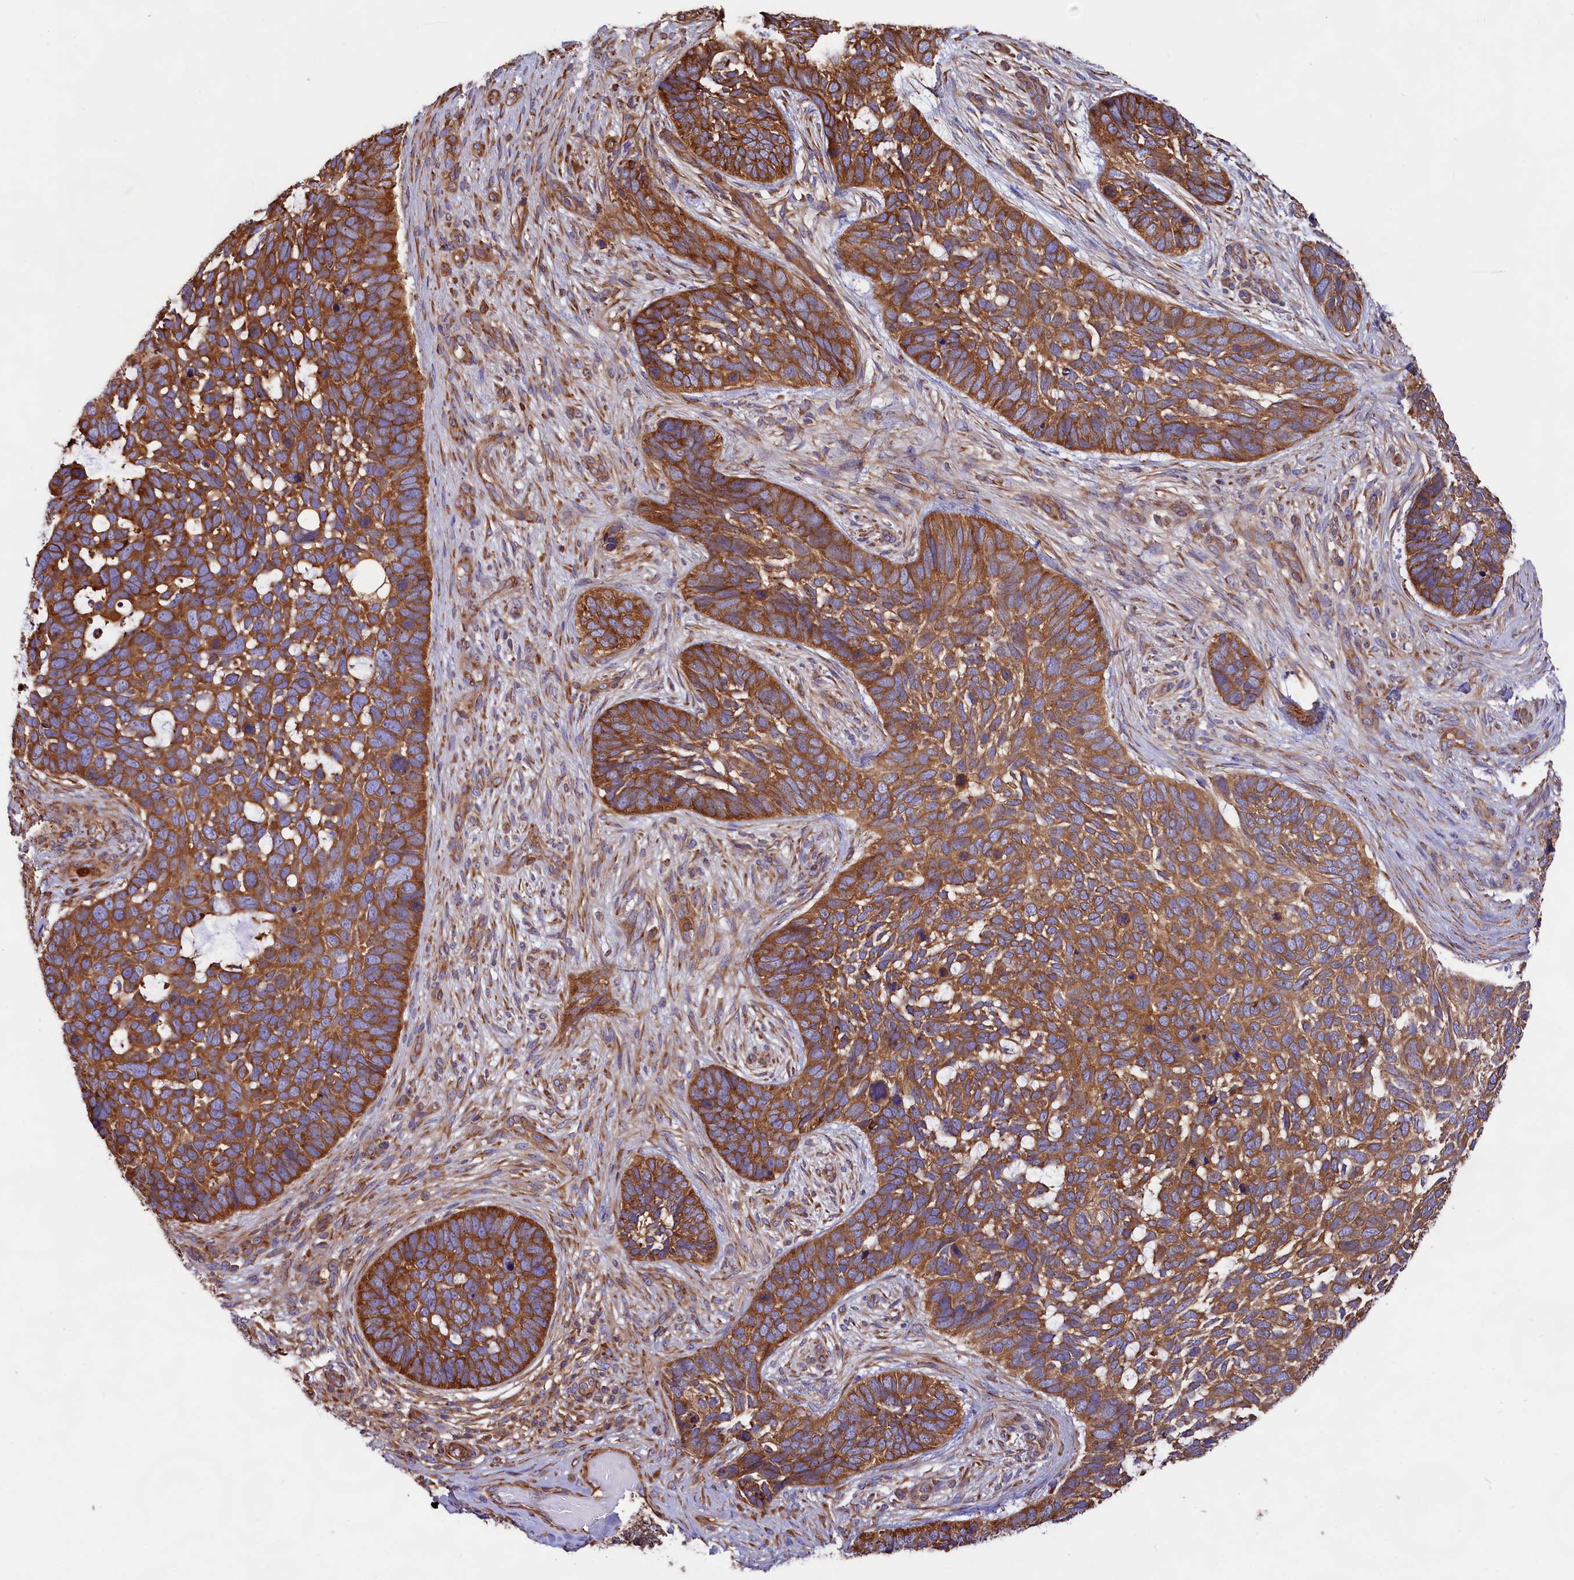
{"staining": {"intensity": "strong", "quantity": ">75%", "location": "cytoplasmic/membranous"}, "tissue": "skin cancer", "cell_type": "Tumor cells", "image_type": "cancer", "snomed": [{"axis": "morphology", "description": "Basal cell carcinoma"}, {"axis": "topography", "description": "Skin"}], "caption": "High-magnification brightfield microscopy of skin basal cell carcinoma stained with DAB (brown) and counterstained with hematoxylin (blue). tumor cells exhibit strong cytoplasmic/membranous positivity is appreciated in approximately>75% of cells. The protein is shown in brown color, while the nuclei are stained blue.", "gene": "GYS1", "patient": {"sex": "male", "age": 88}}